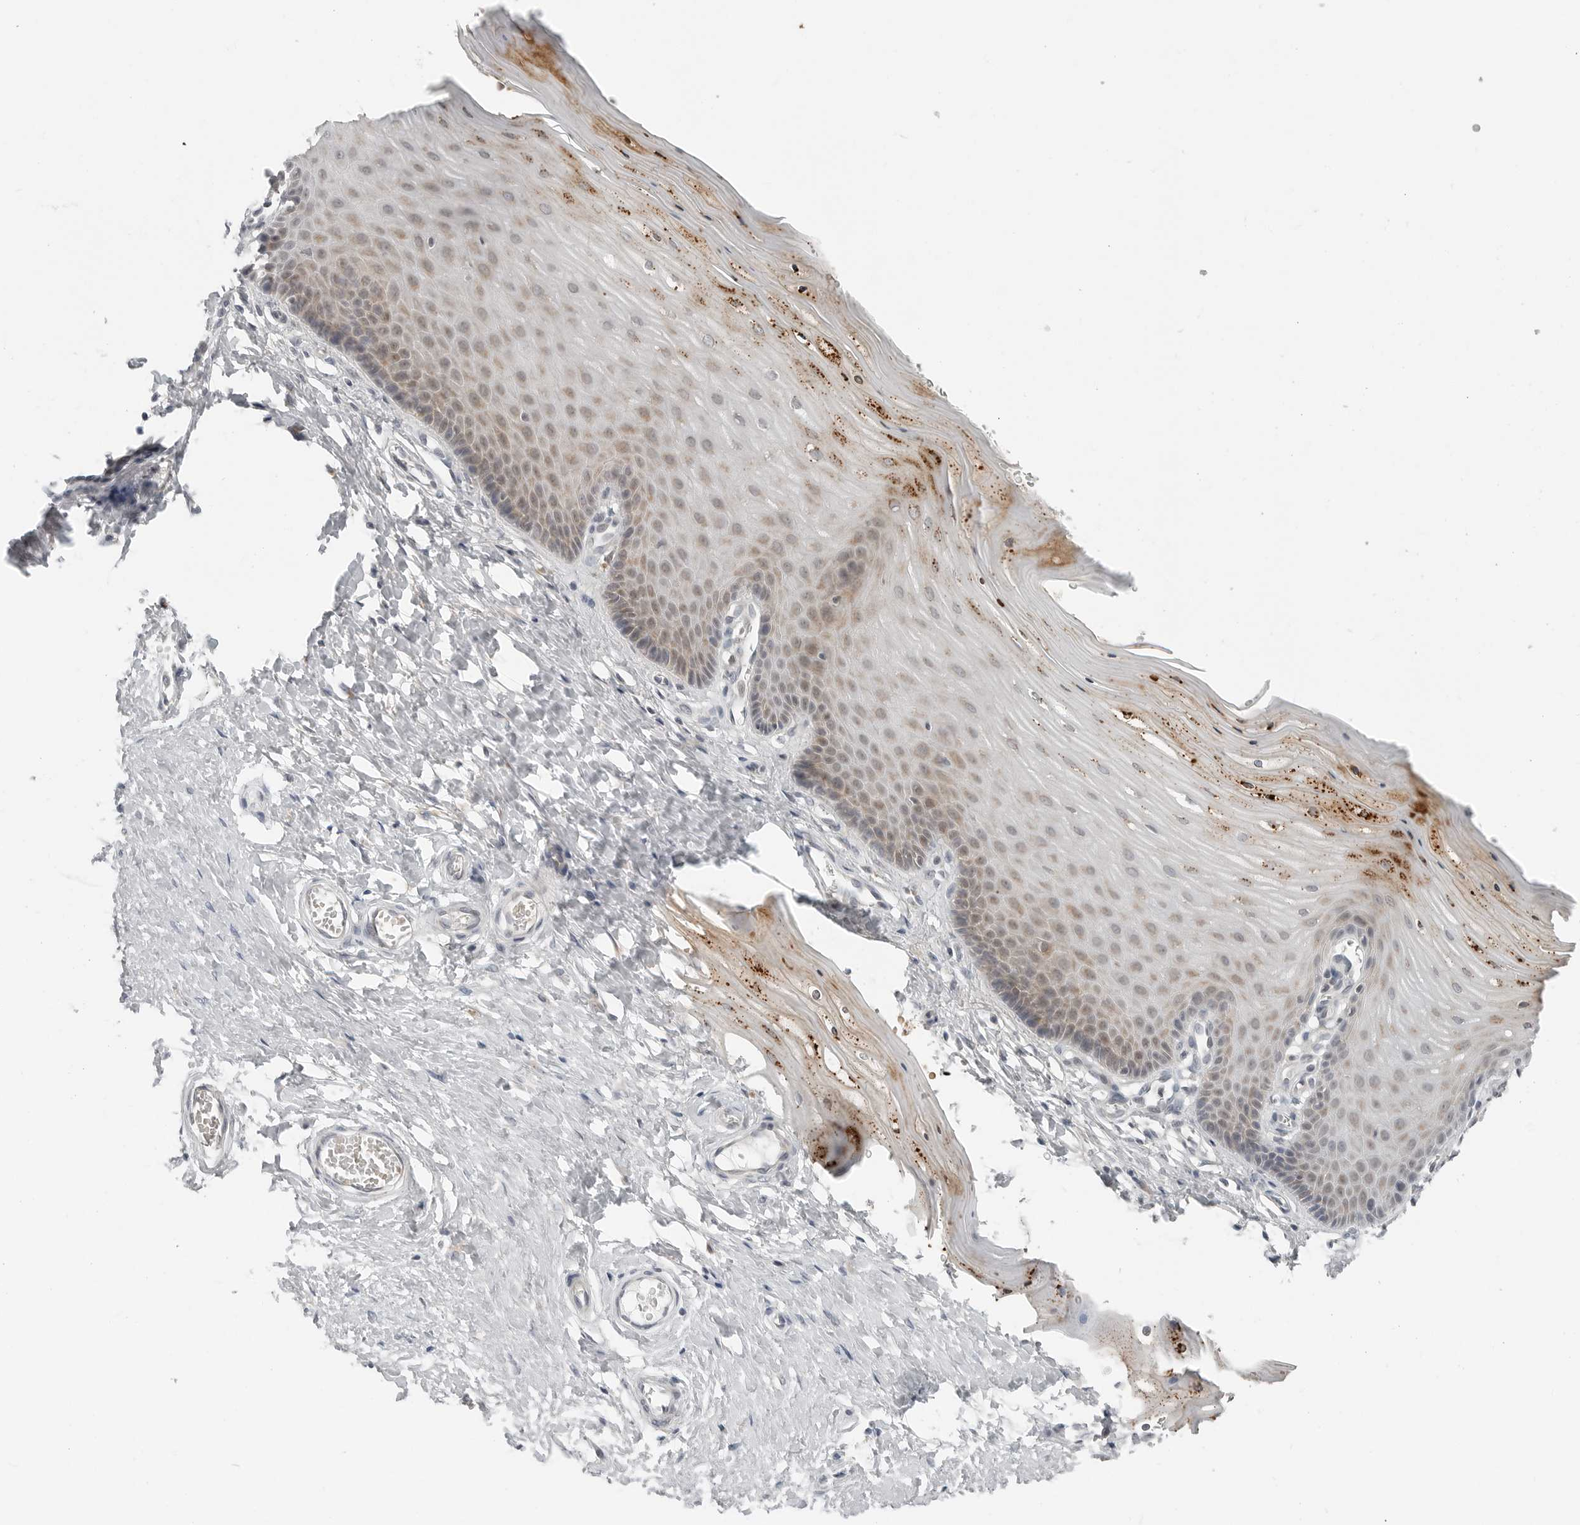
{"staining": {"intensity": "negative", "quantity": "none", "location": "none"}, "tissue": "cervix", "cell_type": "Glandular cells", "image_type": "normal", "snomed": [{"axis": "morphology", "description": "Normal tissue, NOS"}, {"axis": "topography", "description": "Cervix"}], "caption": "Protein analysis of benign cervix displays no significant positivity in glandular cells. (DAB (3,3'-diaminobenzidine) IHC with hematoxylin counter stain).", "gene": "FCRLB", "patient": {"sex": "female", "age": 55}}